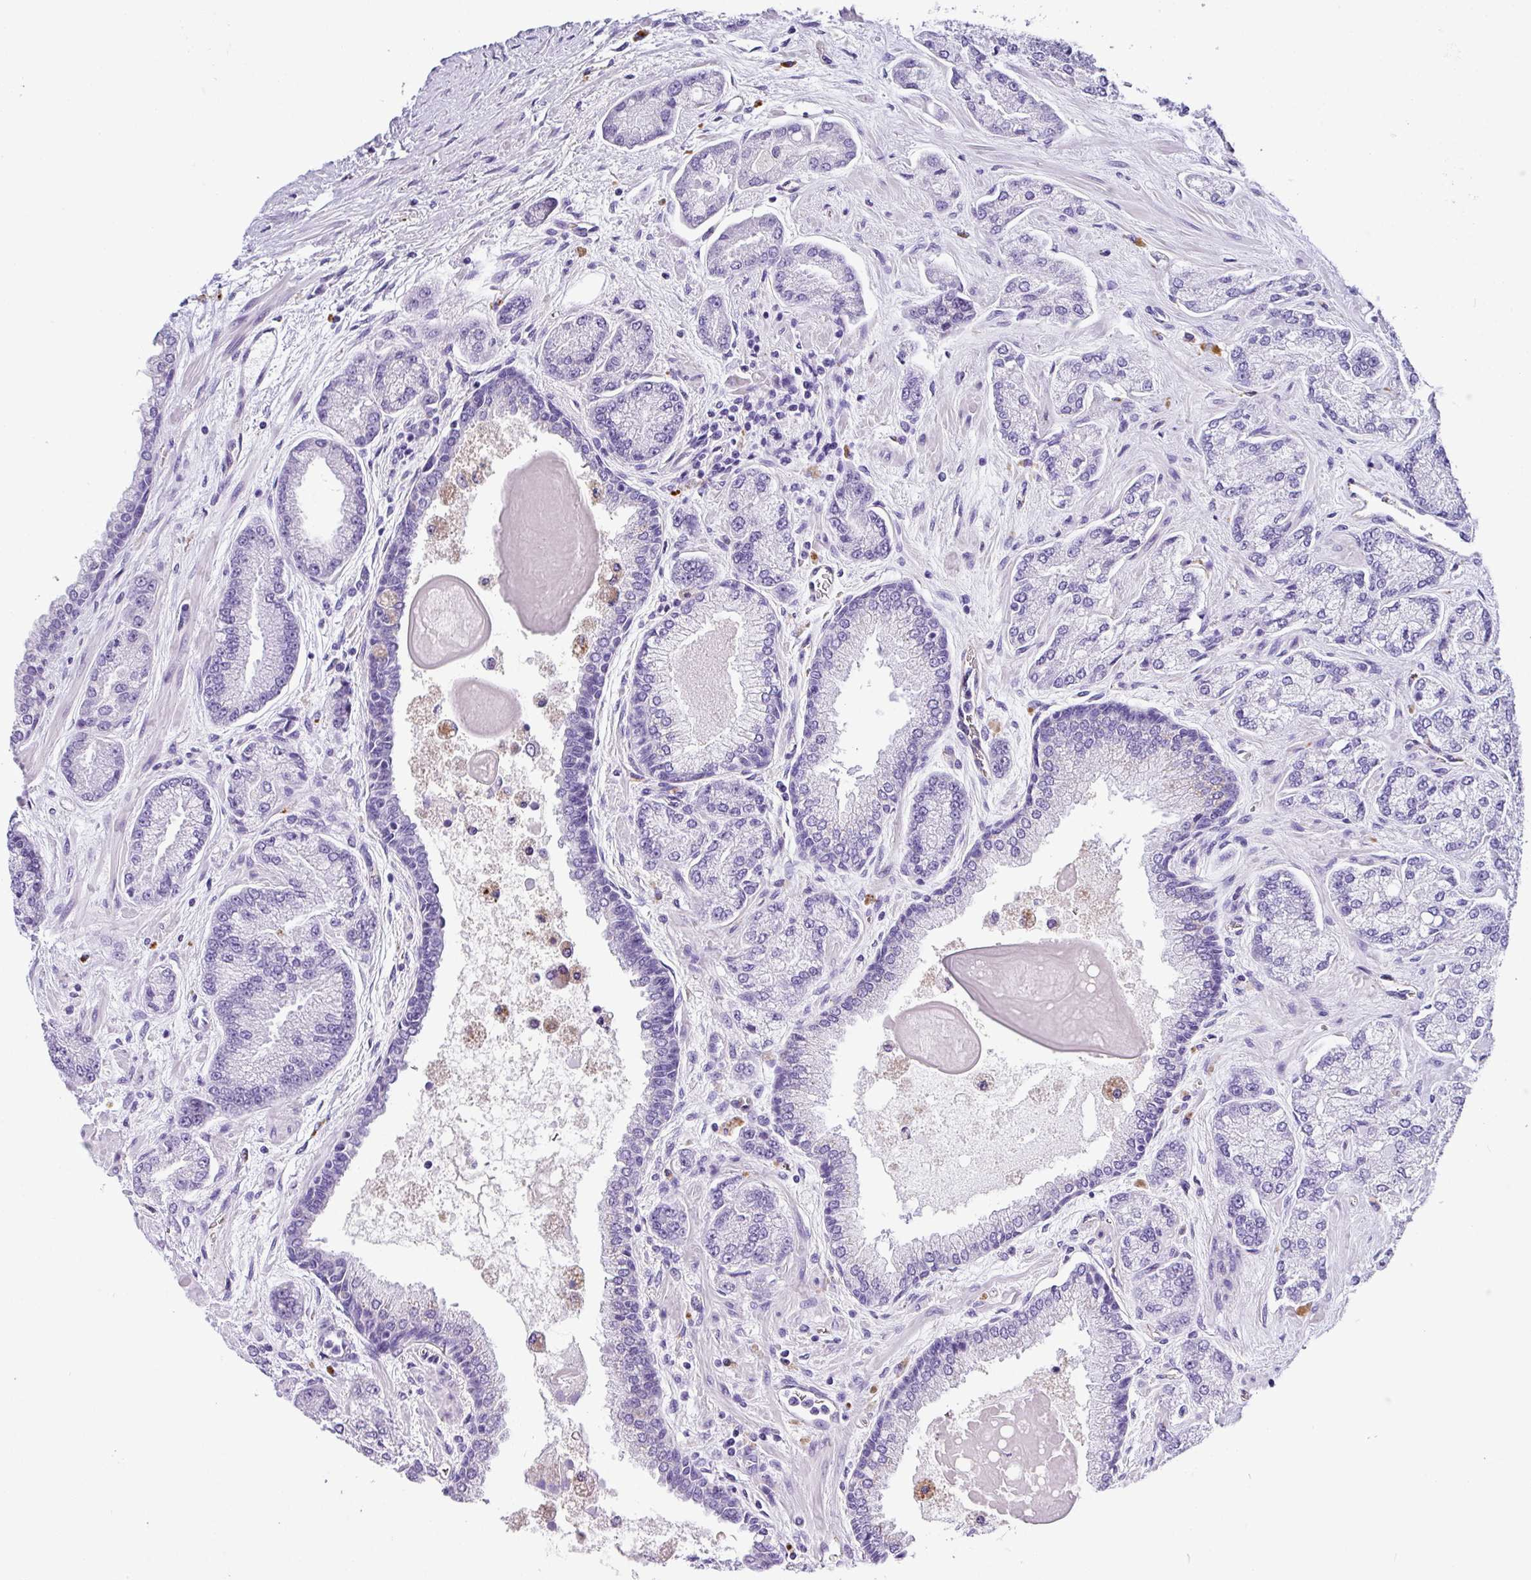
{"staining": {"intensity": "negative", "quantity": "none", "location": "none"}, "tissue": "prostate cancer", "cell_type": "Tumor cells", "image_type": "cancer", "snomed": [{"axis": "morphology", "description": "Adenocarcinoma, High grade"}, {"axis": "topography", "description": "Prostate"}], "caption": "Immunohistochemical staining of human prostate cancer exhibits no significant expression in tumor cells. The staining was performed using DAB to visualize the protein expression in brown, while the nuclei were stained in blue with hematoxylin (Magnification: 20x).", "gene": "ZG16", "patient": {"sex": "male", "age": 68}}